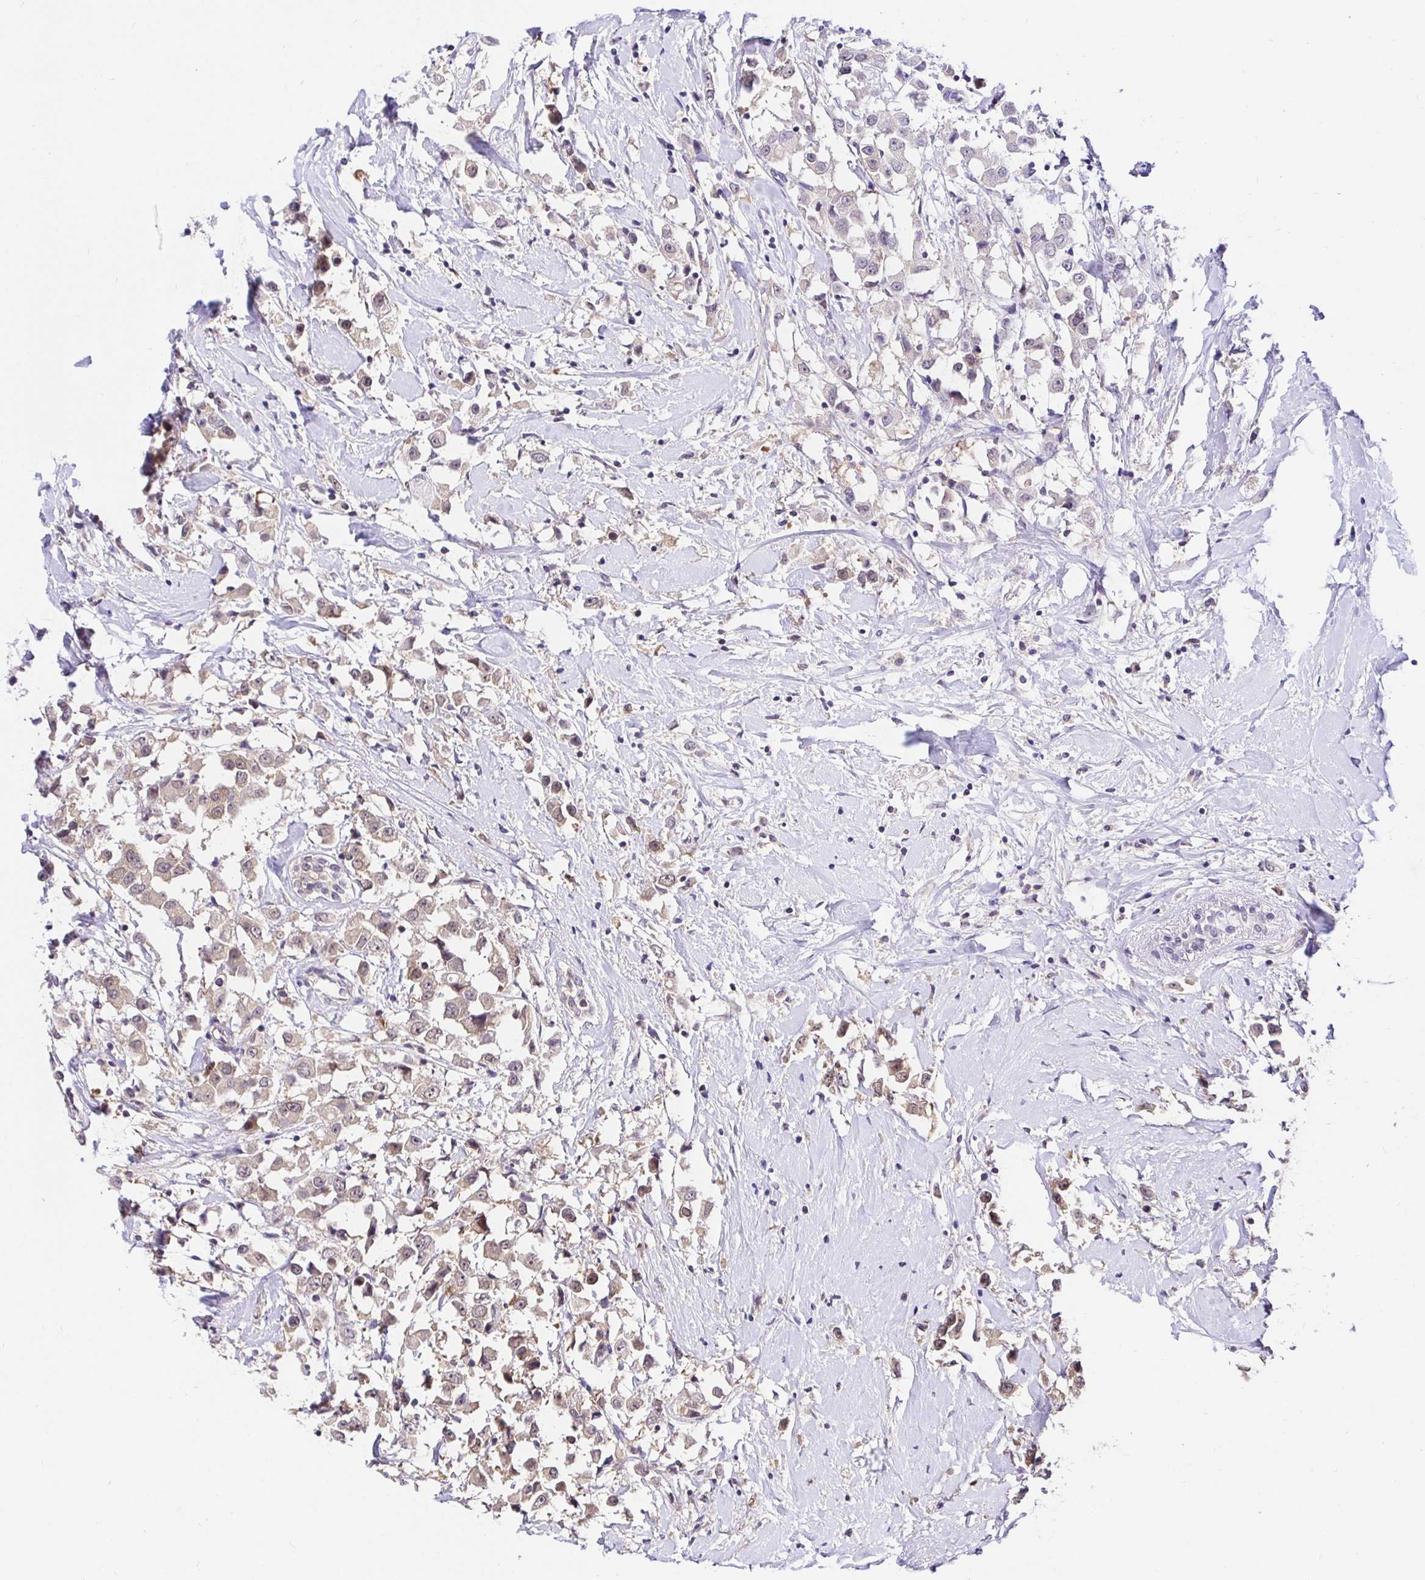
{"staining": {"intensity": "weak", "quantity": ">75%", "location": "cytoplasmic/membranous,nuclear"}, "tissue": "breast cancer", "cell_type": "Tumor cells", "image_type": "cancer", "snomed": [{"axis": "morphology", "description": "Duct carcinoma"}, {"axis": "topography", "description": "Breast"}], "caption": "Immunohistochemical staining of human breast invasive ductal carcinoma displays weak cytoplasmic/membranous and nuclear protein staining in about >75% of tumor cells. (DAB (3,3'-diaminobenzidine) IHC, brown staining for protein, blue staining for nuclei).", "gene": "UBE2M", "patient": {"sex": "female", "age": 61}}